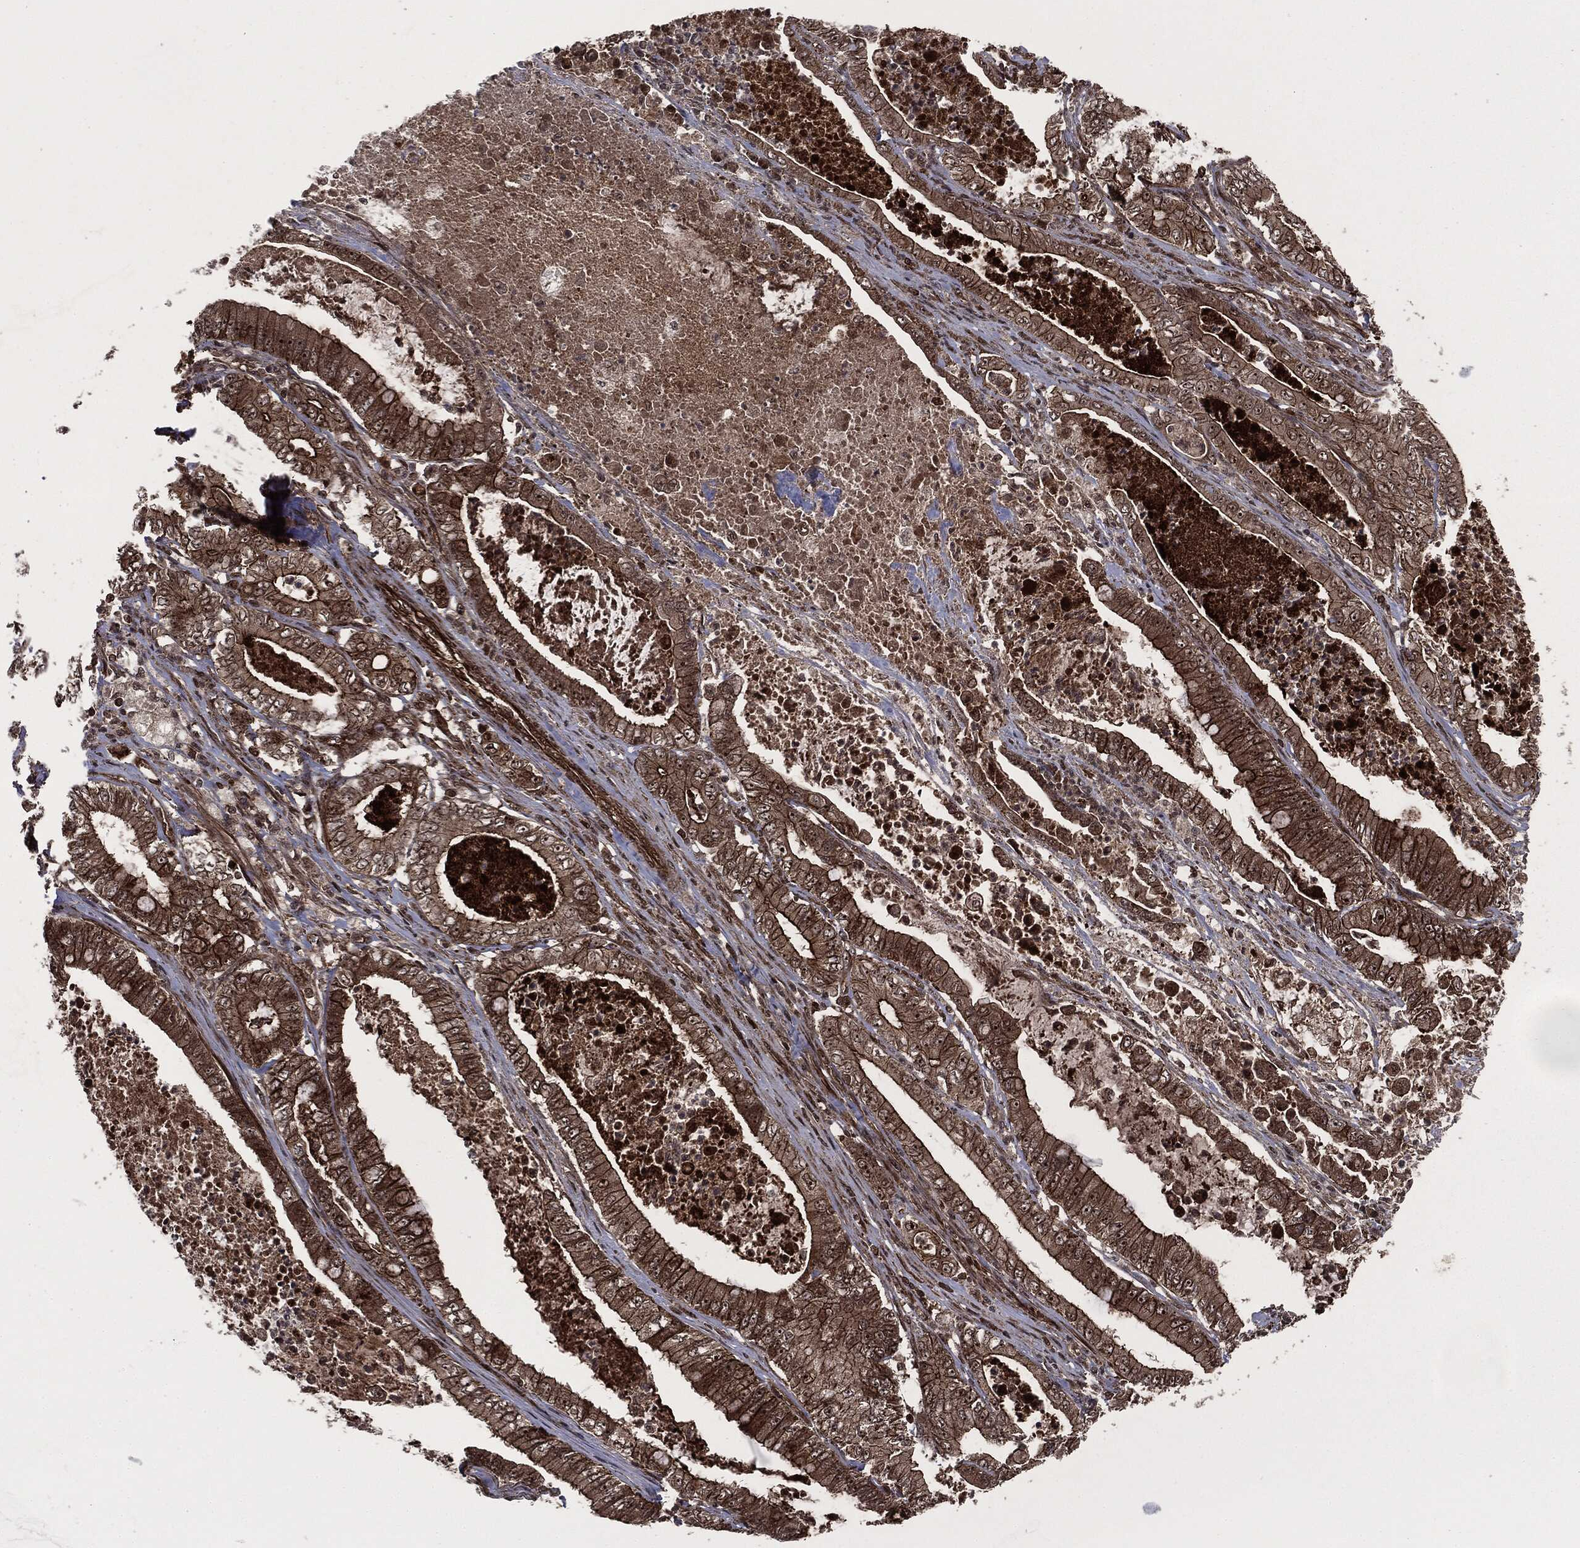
{"staining": {"intensity": "strong", "quantity": ">75%", "location": "cytoplasmic/membranous,nuclear"}, "tissue": "pancreatic cancer", "cell_type": "Tumor cells", "image_type": "cancer", "snomed": [{"axis": "morphology", "description": "Adenocarcinoma, NOS"}, {"axis": "topography", "description": "Pancreas"}], "caption": "Pancreatic adenocarcinoma stained for a protein (brown) shows strong cytoplasmic/membranous and nuclear positive expression in approximately >75% of tumor cells.", "gene": "CARD6", "patient": {"sex": "male", "age": 71}}